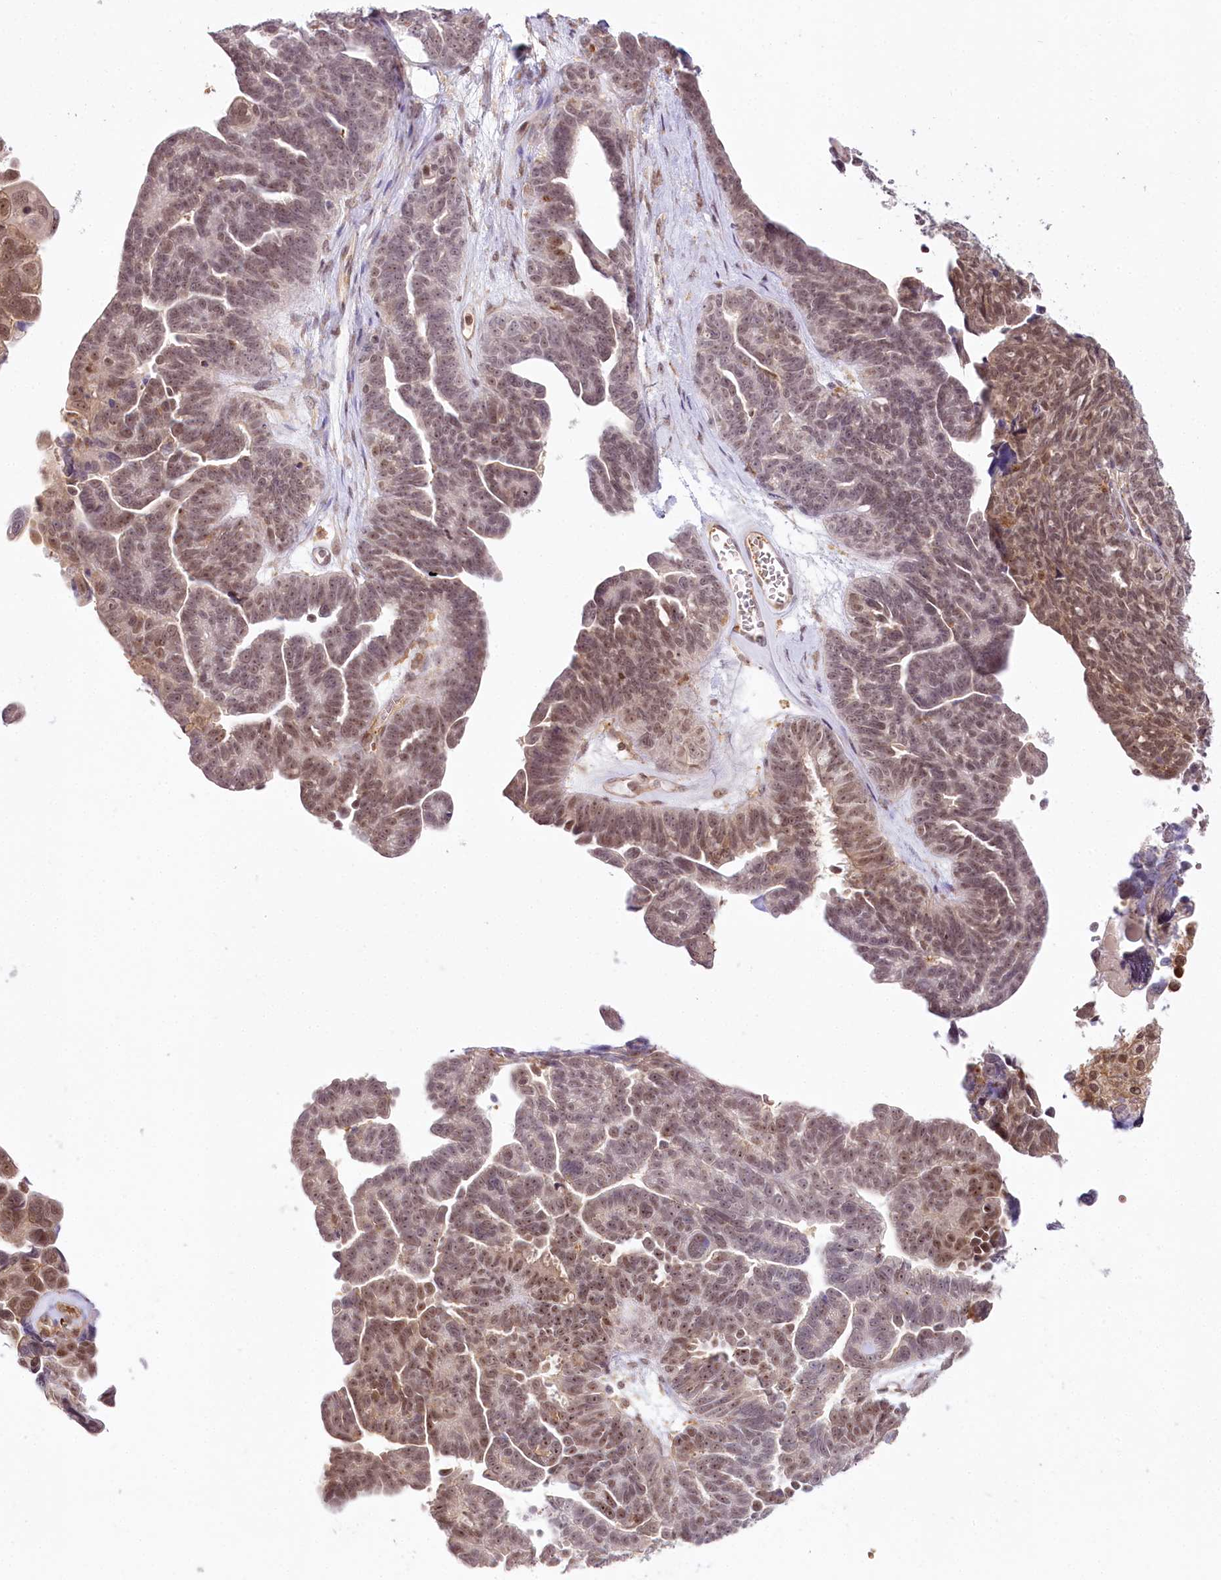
{"staining": {"intensity": "moderate", "quantity": ">75%", "location": "nuclear"}, "tissue": "ovarian cancer", "cell_type": "Tumor cells", "image_type": "cancer", "snomed": [{"axis": "morphology", "description": "Cystadenocarcinoma, serous, NOS"}, {"axis": "topography", "description": "Ovary"}], "caption": "Ovarian cancer (serous cystadenocarcinoma) stained for a protein (brown) exhibits moderate nuclear positive positivity in about >75% of tumor cells.", "gene": "TUBGCP2", "patient": {"sex": "female", "age": 79}}